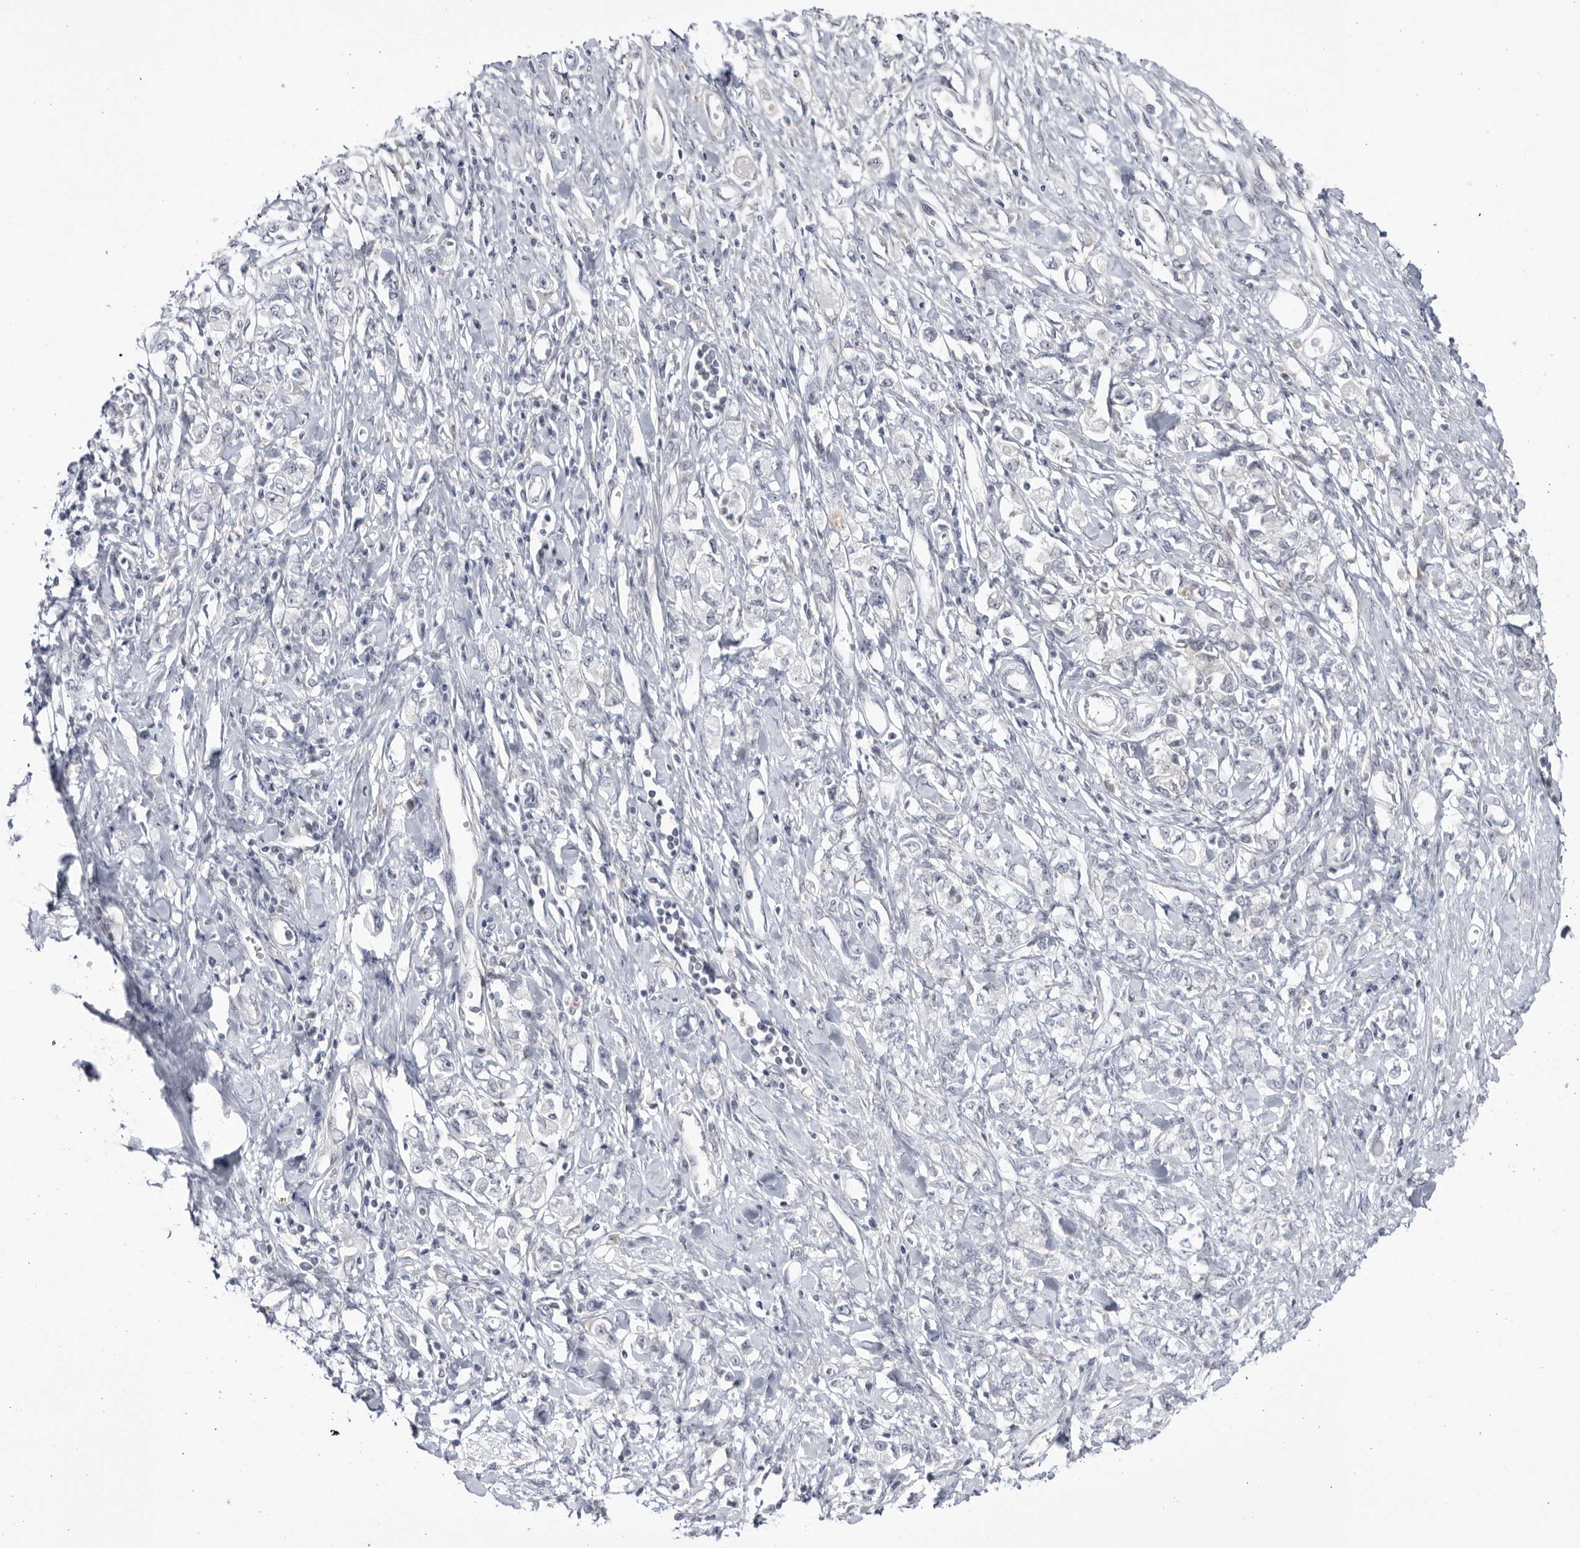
{"staining": {"intensity": "negative", "quantity": "none", "location": "none"}, "tissue": "stomach cancer", "cell_type": "Tumor cells", "image_type": "cancer", "snomed": [{"axis": "morphology", "description": "Adenocarcinoma, NOS"}, {"axis": "topography", "description": "Stomach"}], "caption": "Stomach cancer stained for a protein using IHC exhibits no positivity tumor cells.", "gene": "CNBD1", "patient": {"sex": "female", "age": 76}}